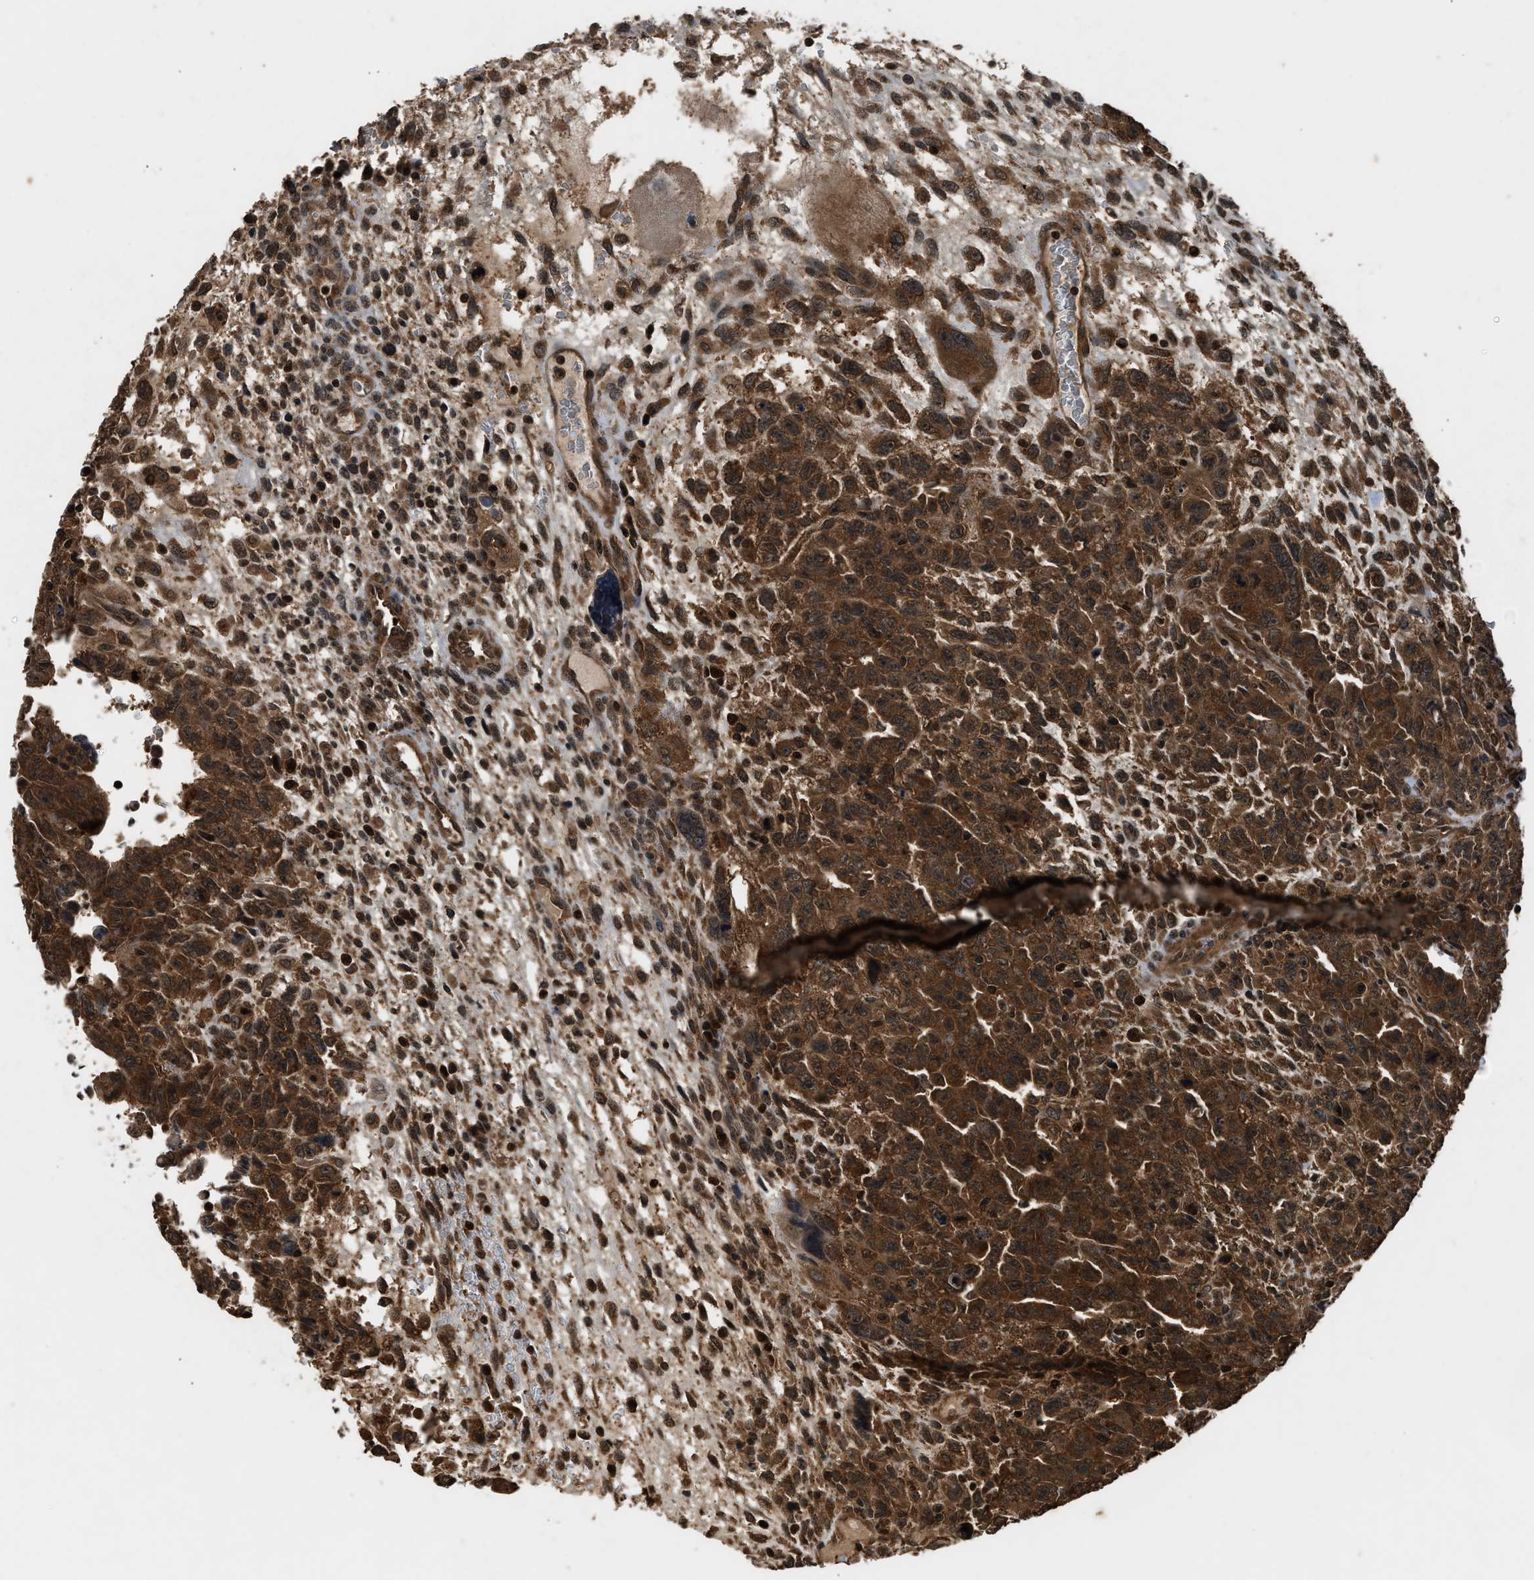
{"staining": {"intensity": "strong", "quantity": ">75%", "location": "cytoplasmic/membranous"}, "tissue": "testis cancer", "cell_type": "Tumor cells", "image_type": "cancer", "snomed": [{"axis": "morphology", "description": "Carcinoma, Embryonal, NOS"}, {"axis": "topography", "description": "Testis"}], "caption": "DAB immunohistochemical staining of testis cancer (embryonal carcinoma) reveals strong cytoplasmic/membranous protein positivity in about >75% of tumor cells.", "gene": "RPS6KB1", "patient": {"sex": "male", "age": 28}}